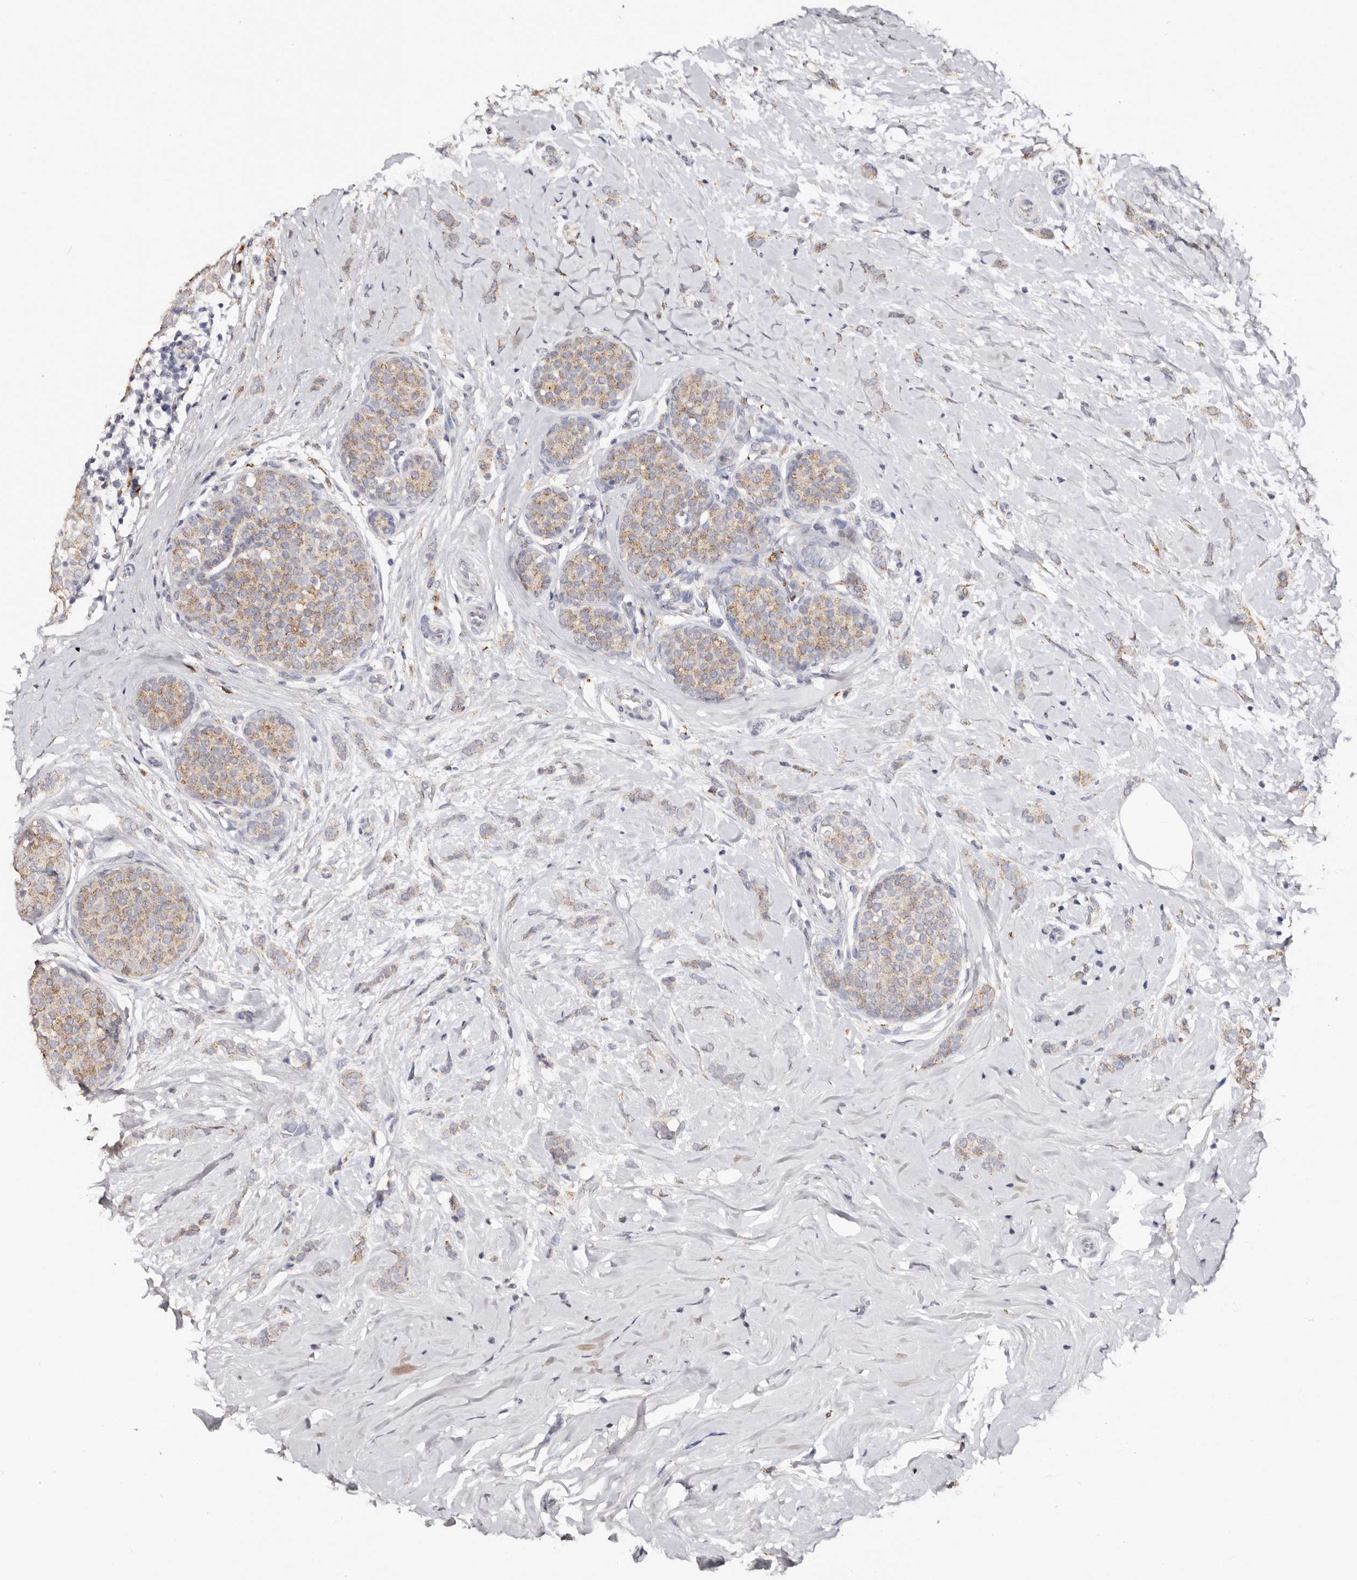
{"staining": {"intensity": "moderate", "quantity": ">75%", "location": "cytoplasmic/membranous"}, "tissue": "breast cancer", "cell_type": "Tumor cells", "image_type": "cancer", "snomed": [{"axis": "morphology", "description": "Lobular carcinoma, in situ"}, {"axis": "morphology", "description": "Lobular carcinoma"}, {"axis": "topography", "description": "Breast"}], "caption": "Breast cancer (lobular carcinoma in situ) stained with a protein marker shows moderate staining in tumor cells.", "gene": "LGALS7B", "patient": {"sex": "female", "age": 41}}